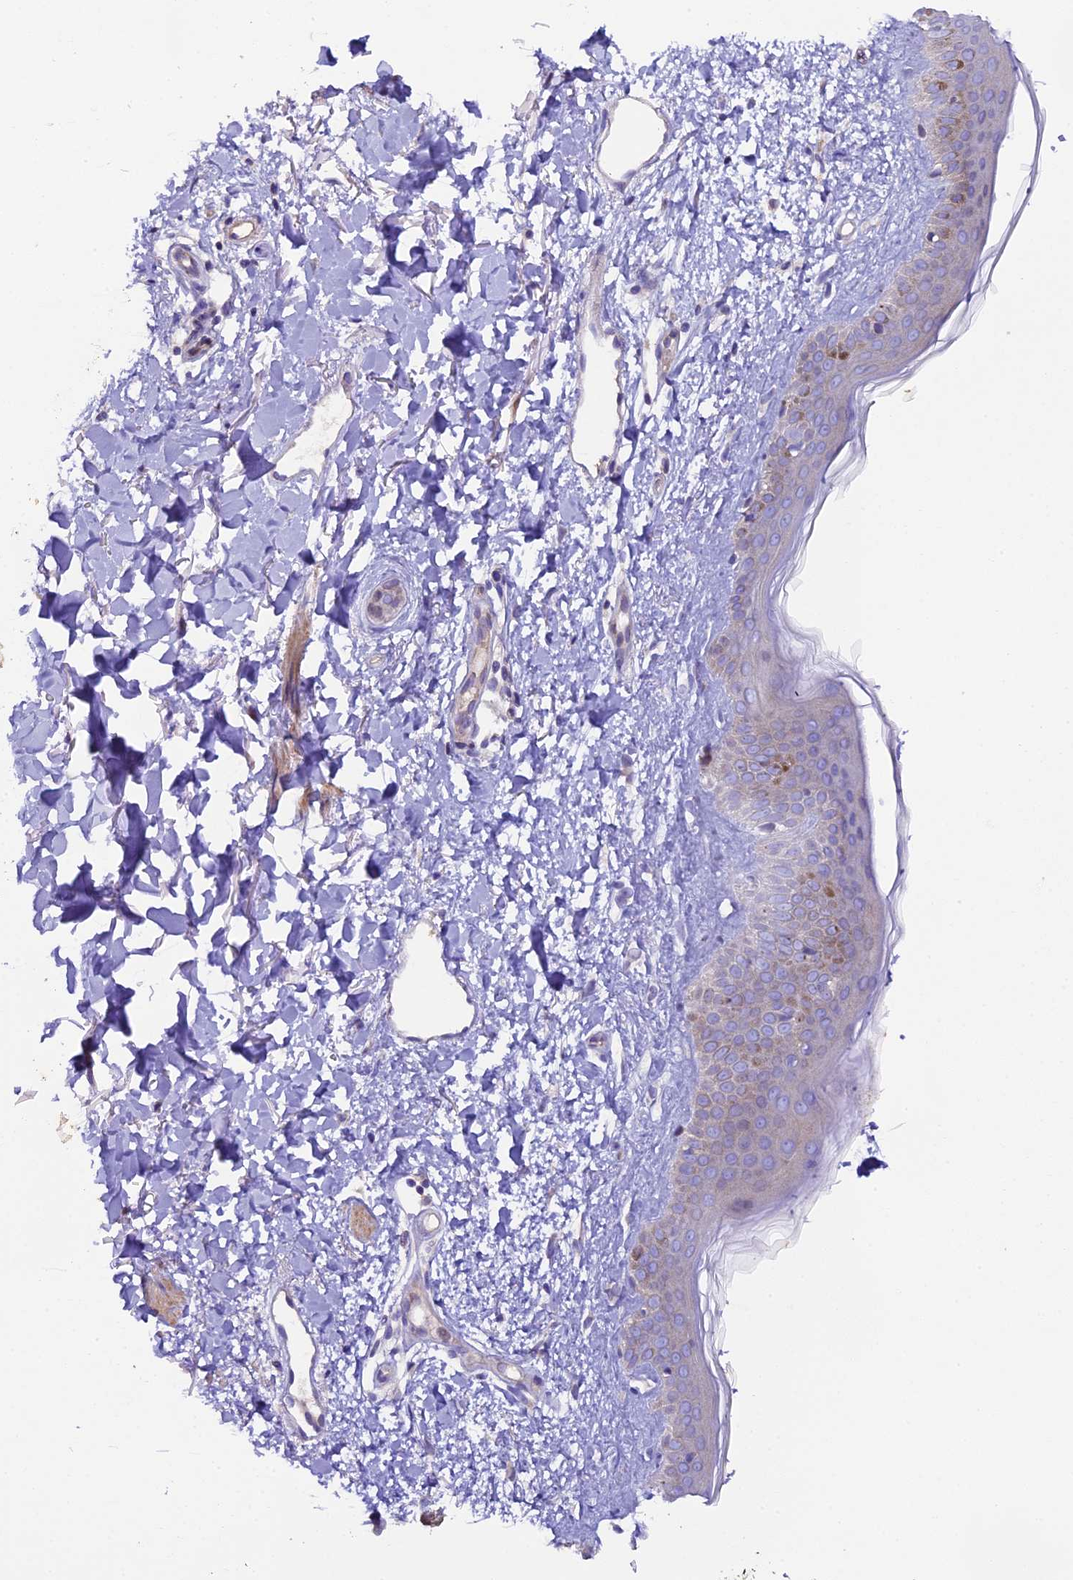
{"staining": {"intensity": "negative", "quantity": "none", "location": "none"}, "tissue": "skin", "cell_type": "Fibroblasts", "image_type": "normal", "snomed": [{"axis": "morphology", "description": "Normal tissue, NOS"}, {"axis": "topography", "description": "Skin"}], "caption": "Immunohistochemistry (IHC) micrograph of normal skin: skin stained with DAB (3,3'-diaminobenzidine) shows no significant protein positivity in fibroblasts. (DAB (3,3'-diaminobenzidine) immunohistochemistry visualized using brightfield microscopy, high magnification).", "gene": "PIGU", "patient": {"sex": "female", "age": 58}}